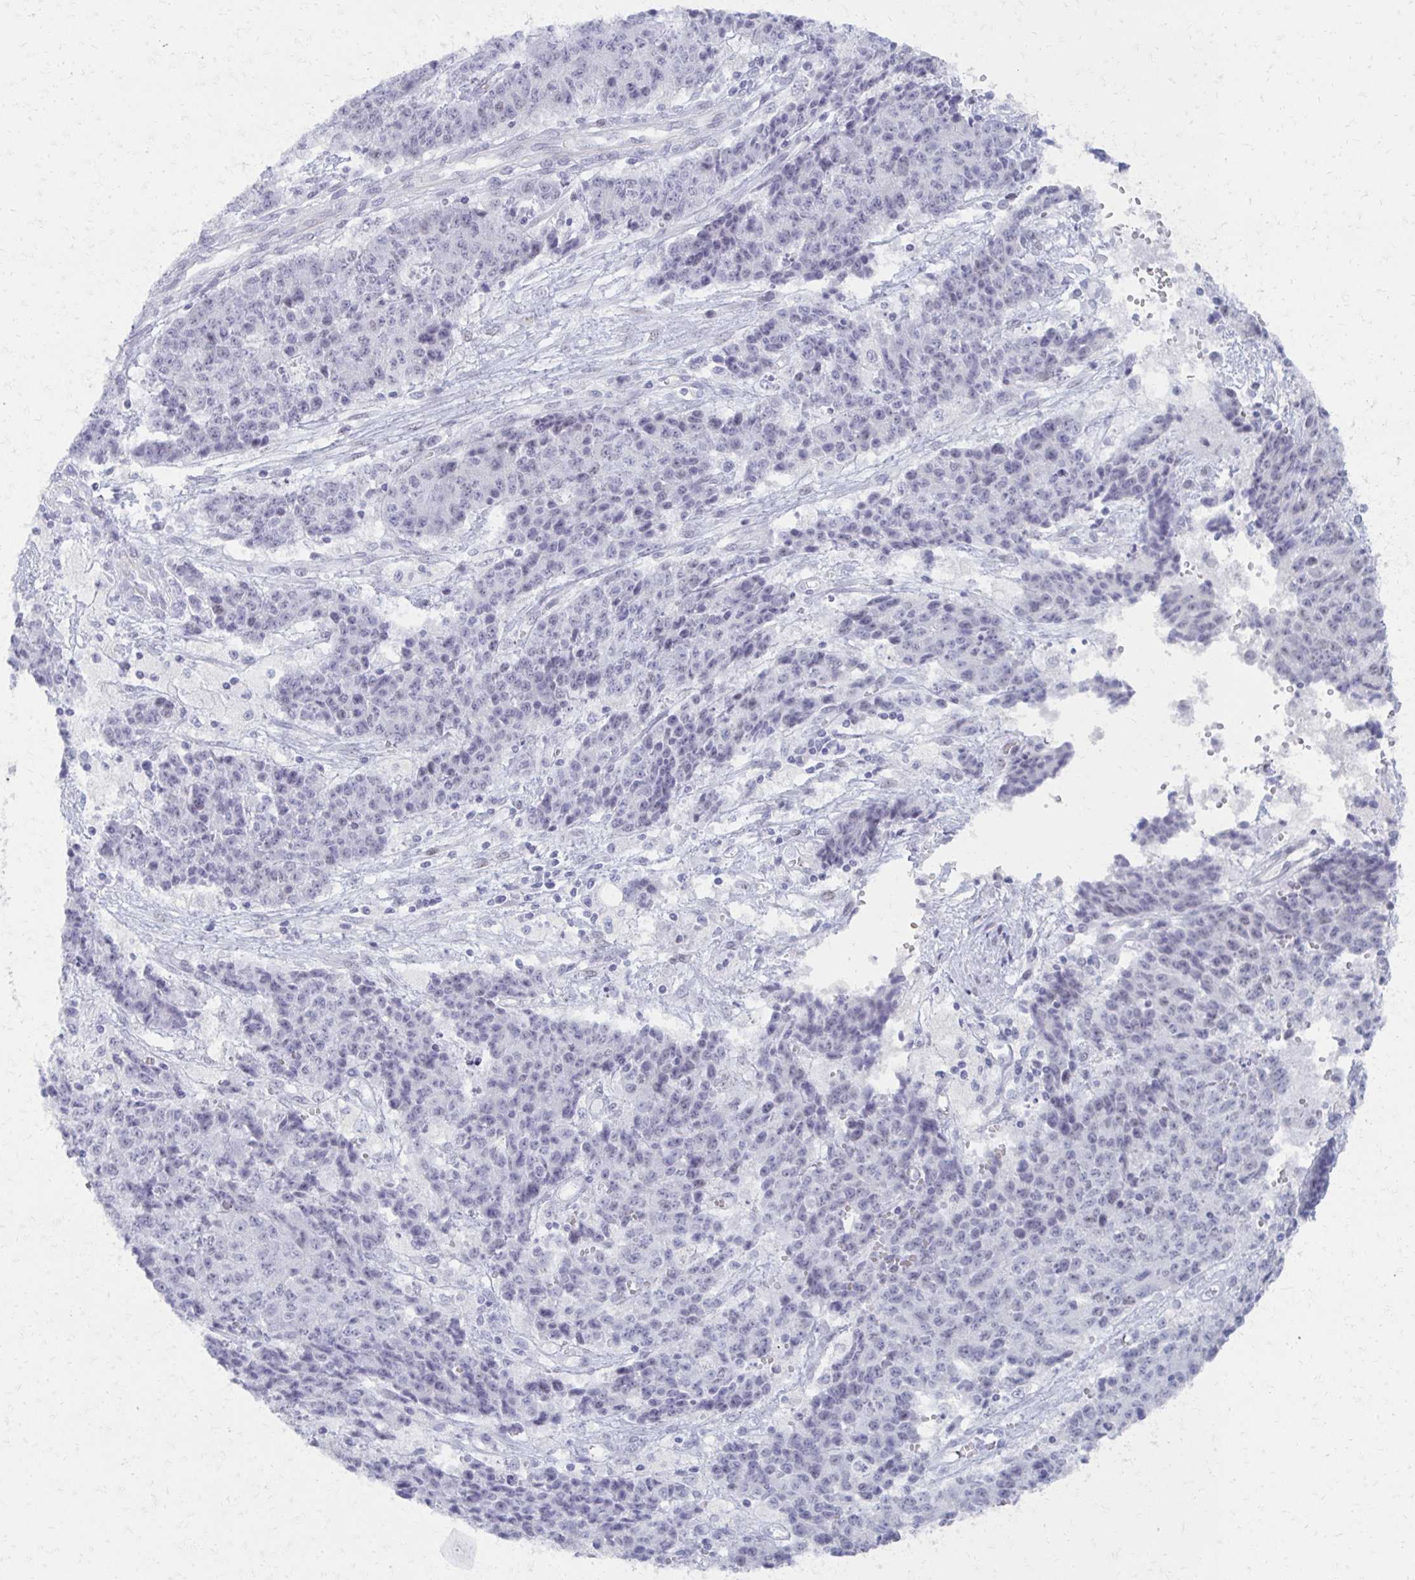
{"staining": {"intensity": "negative", "quantity": "none", "location": "none"}, "tissue": "ovarian cancer", "cell_type": "Tumor cells", "image_type": "cancer", "snomed": [{"axis": "morphology", "description": "Carcinoma, endometroid"}, {"axis": "topography", "description": "Ovary"}], "caption": "Tumor cells are negative for brown protein staining in ovarian cancer.", "gene": "MORC4", "patient": {"sex": "female", "age": 42}}